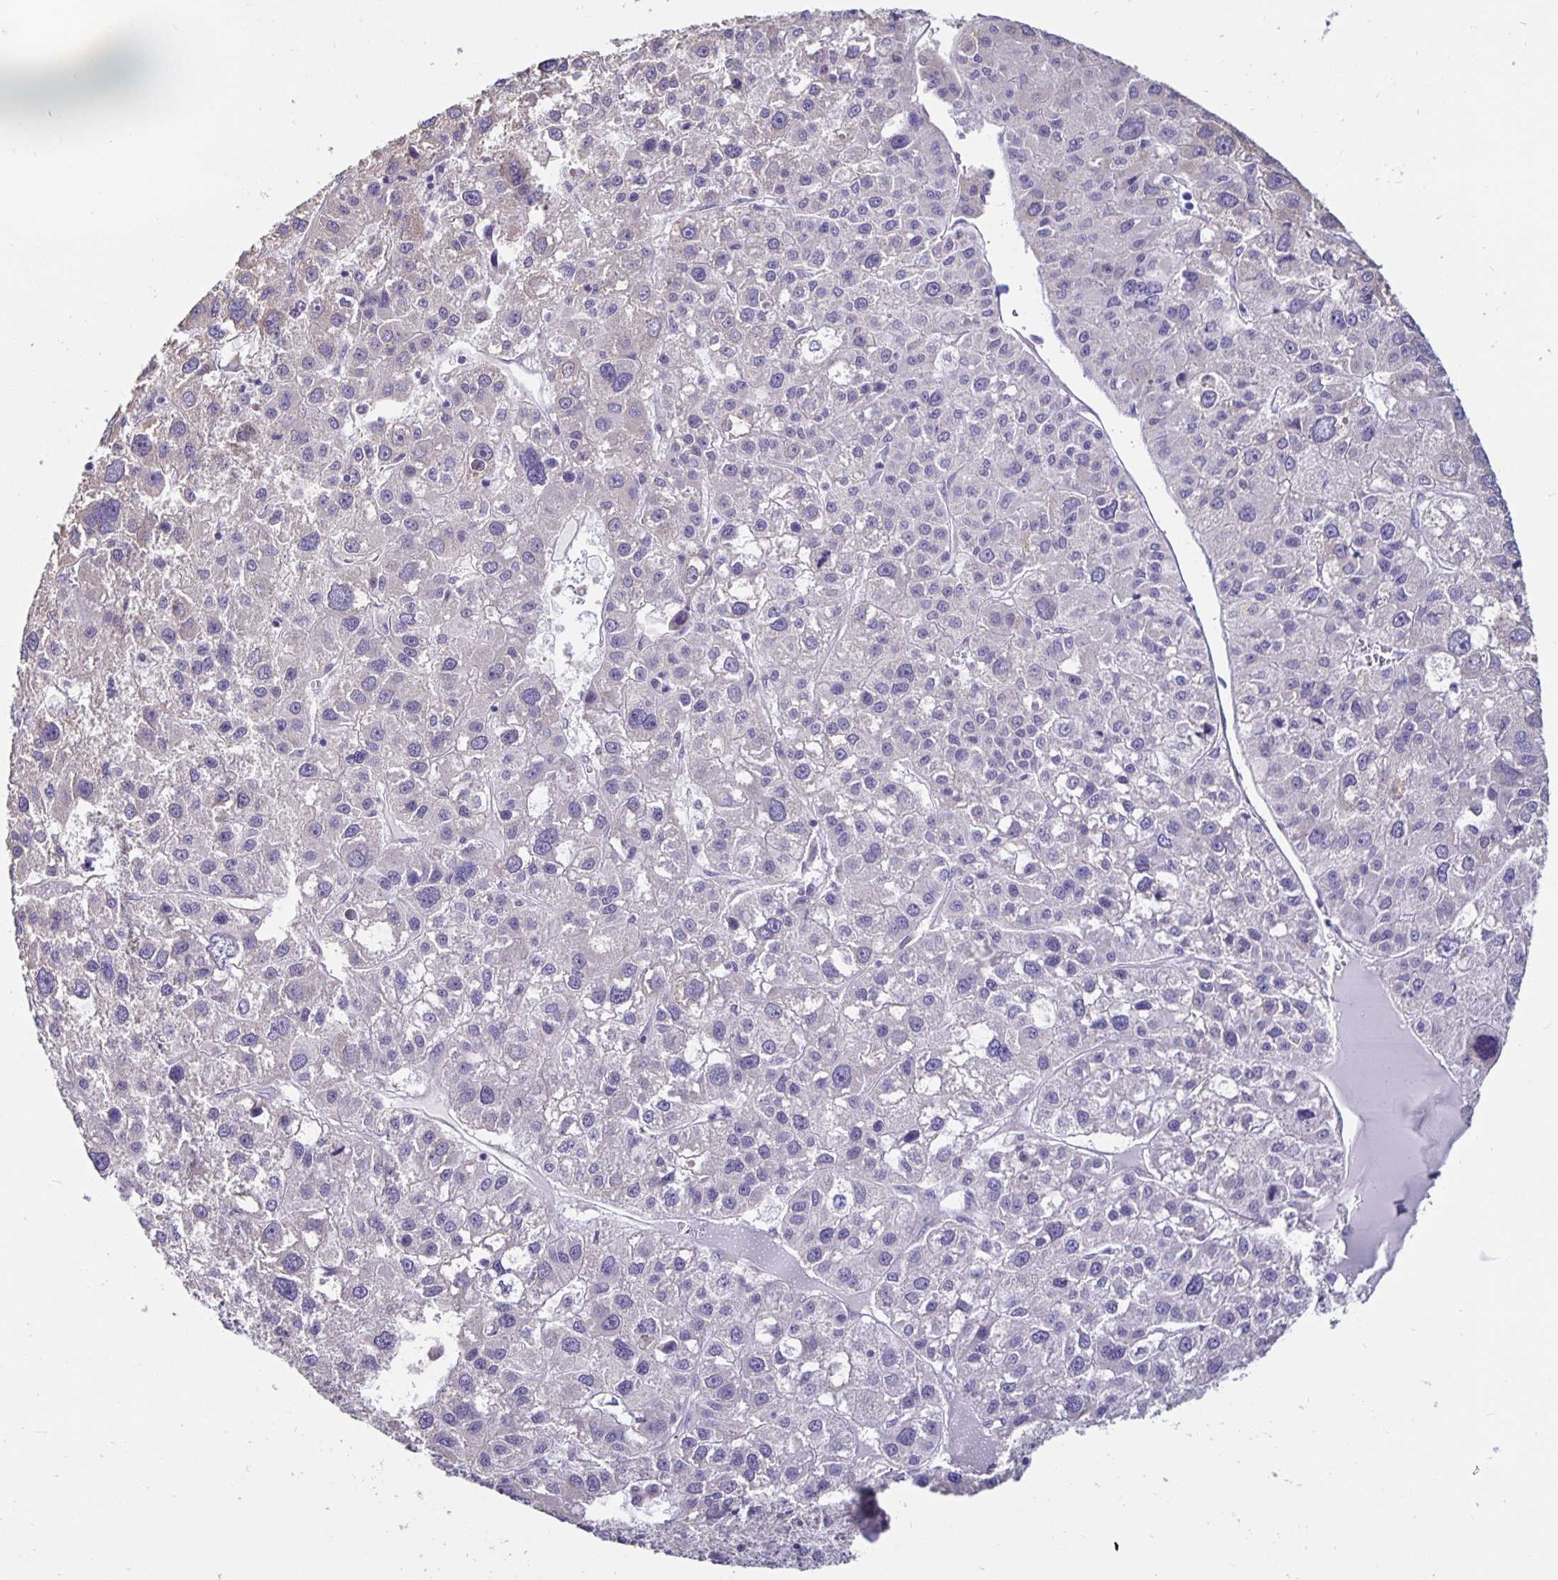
{"staining": {"intensity": "negative", "quantity": "none", "location": "none"}, "tissue": "liver cancer", "cell_type": "Tumor cells", "image_type": "cancer", "snomed": [{"axis": "morphology", "description": "Carcinoma, Hepatocellular, NOS"}, {"axis": "topography", "description": "Liver"}], "caption": "Immunohistochemical staining of human hepatocellular carcinoma (liver) exhibits no significant positivity in tumor cells.", "gene": "DNAI2", "patient": {"sex": "male", "age": 73}}